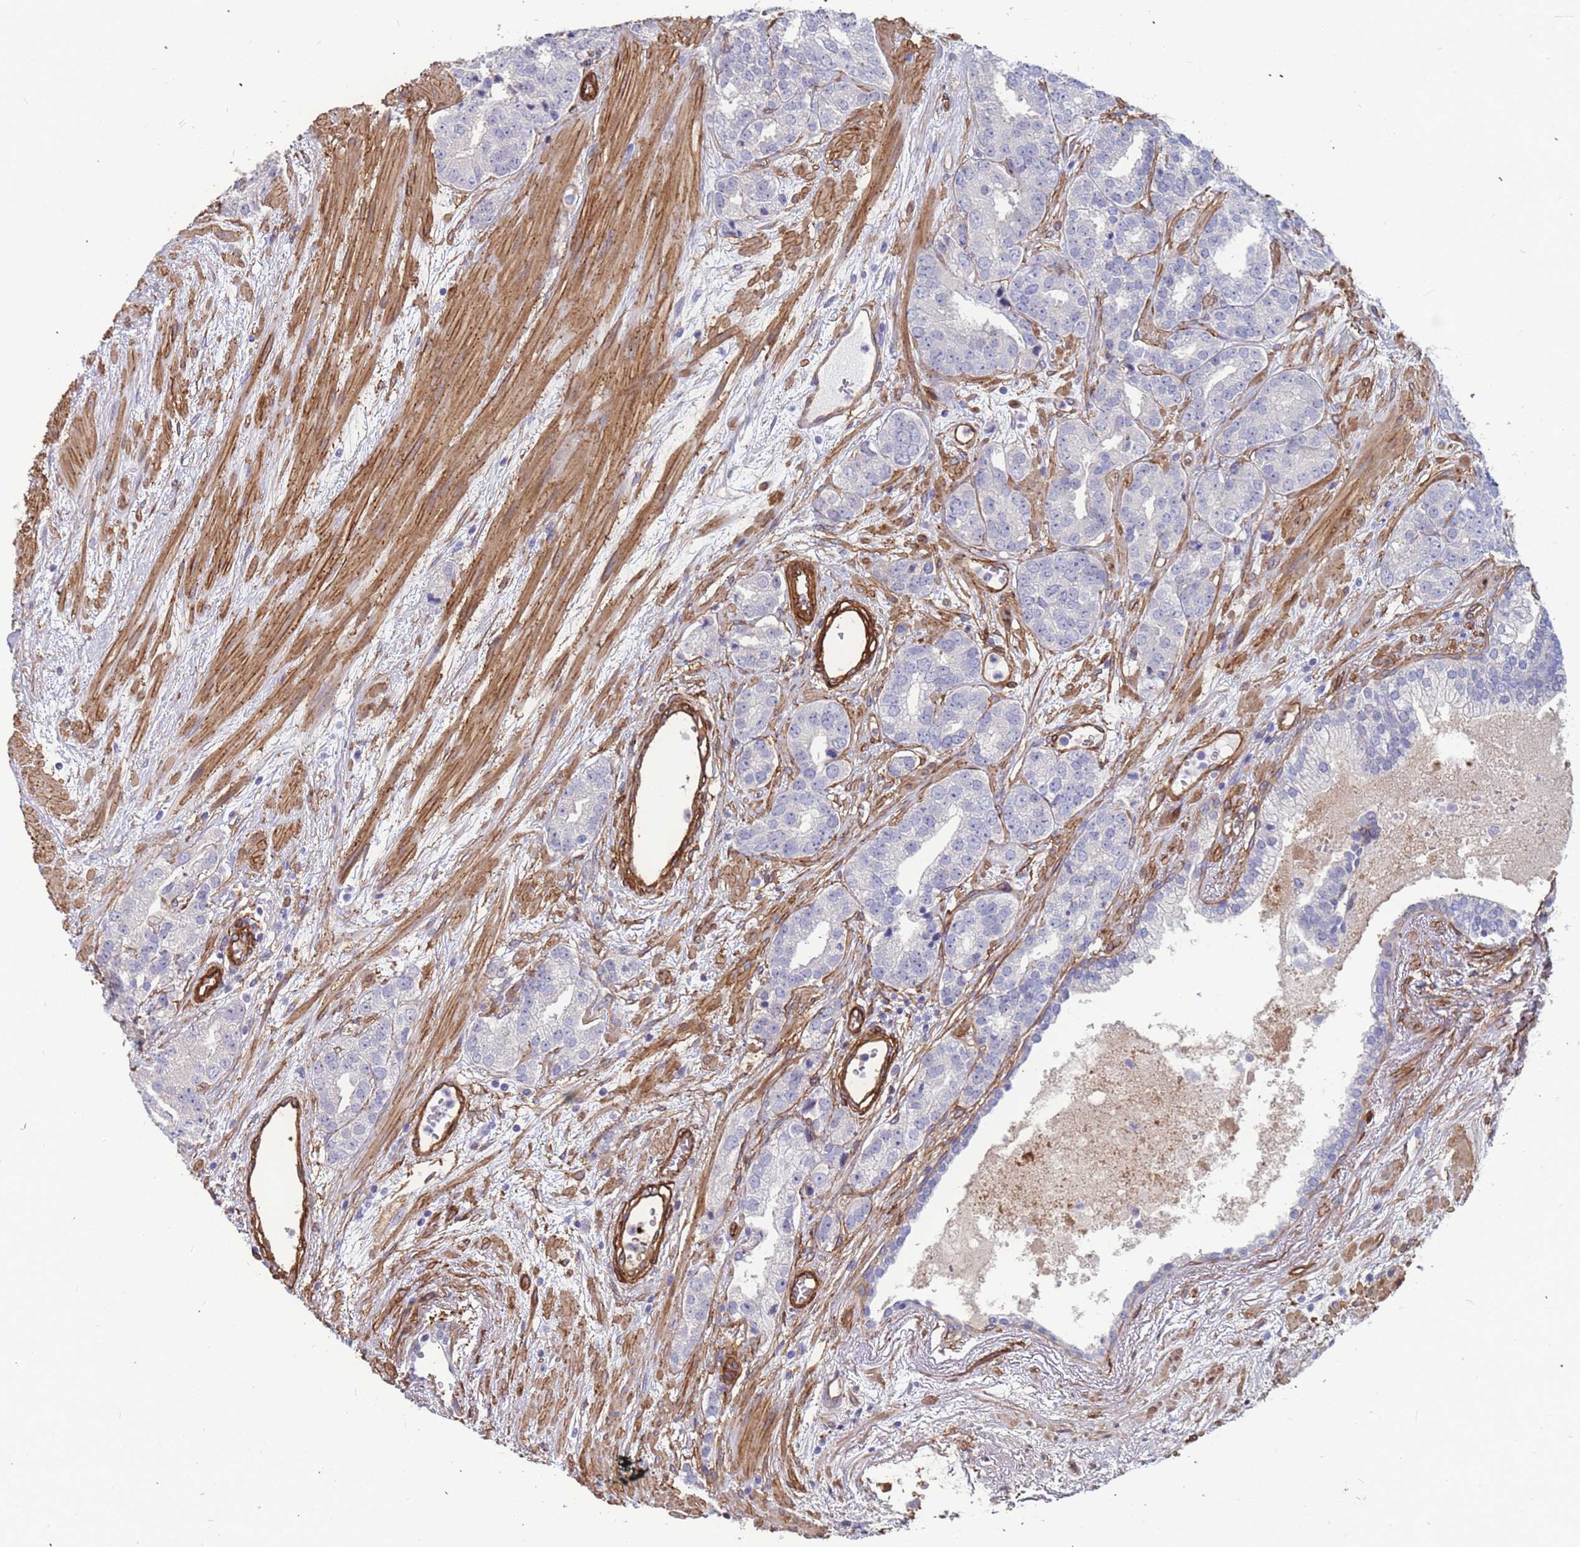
{"staining": {"intensity": "negative", "quantity": "none", "location": "none"}, "tissue": "prostate cancer", "cell_type": "Tumor cells", "image_type": "cancer", "snomed": [{"axis": "morphology", "description": "Adenocarcinoma, High grade"}, {"axis": "topography", "description": "Prostate"}], "caption": "This is a image of immunohistochemistry (IHC) staining of prostate cancer, which shows no positivity in tumor cells.", "gene": "EHD2", "patient": {"sex": "male", "age": 71}}